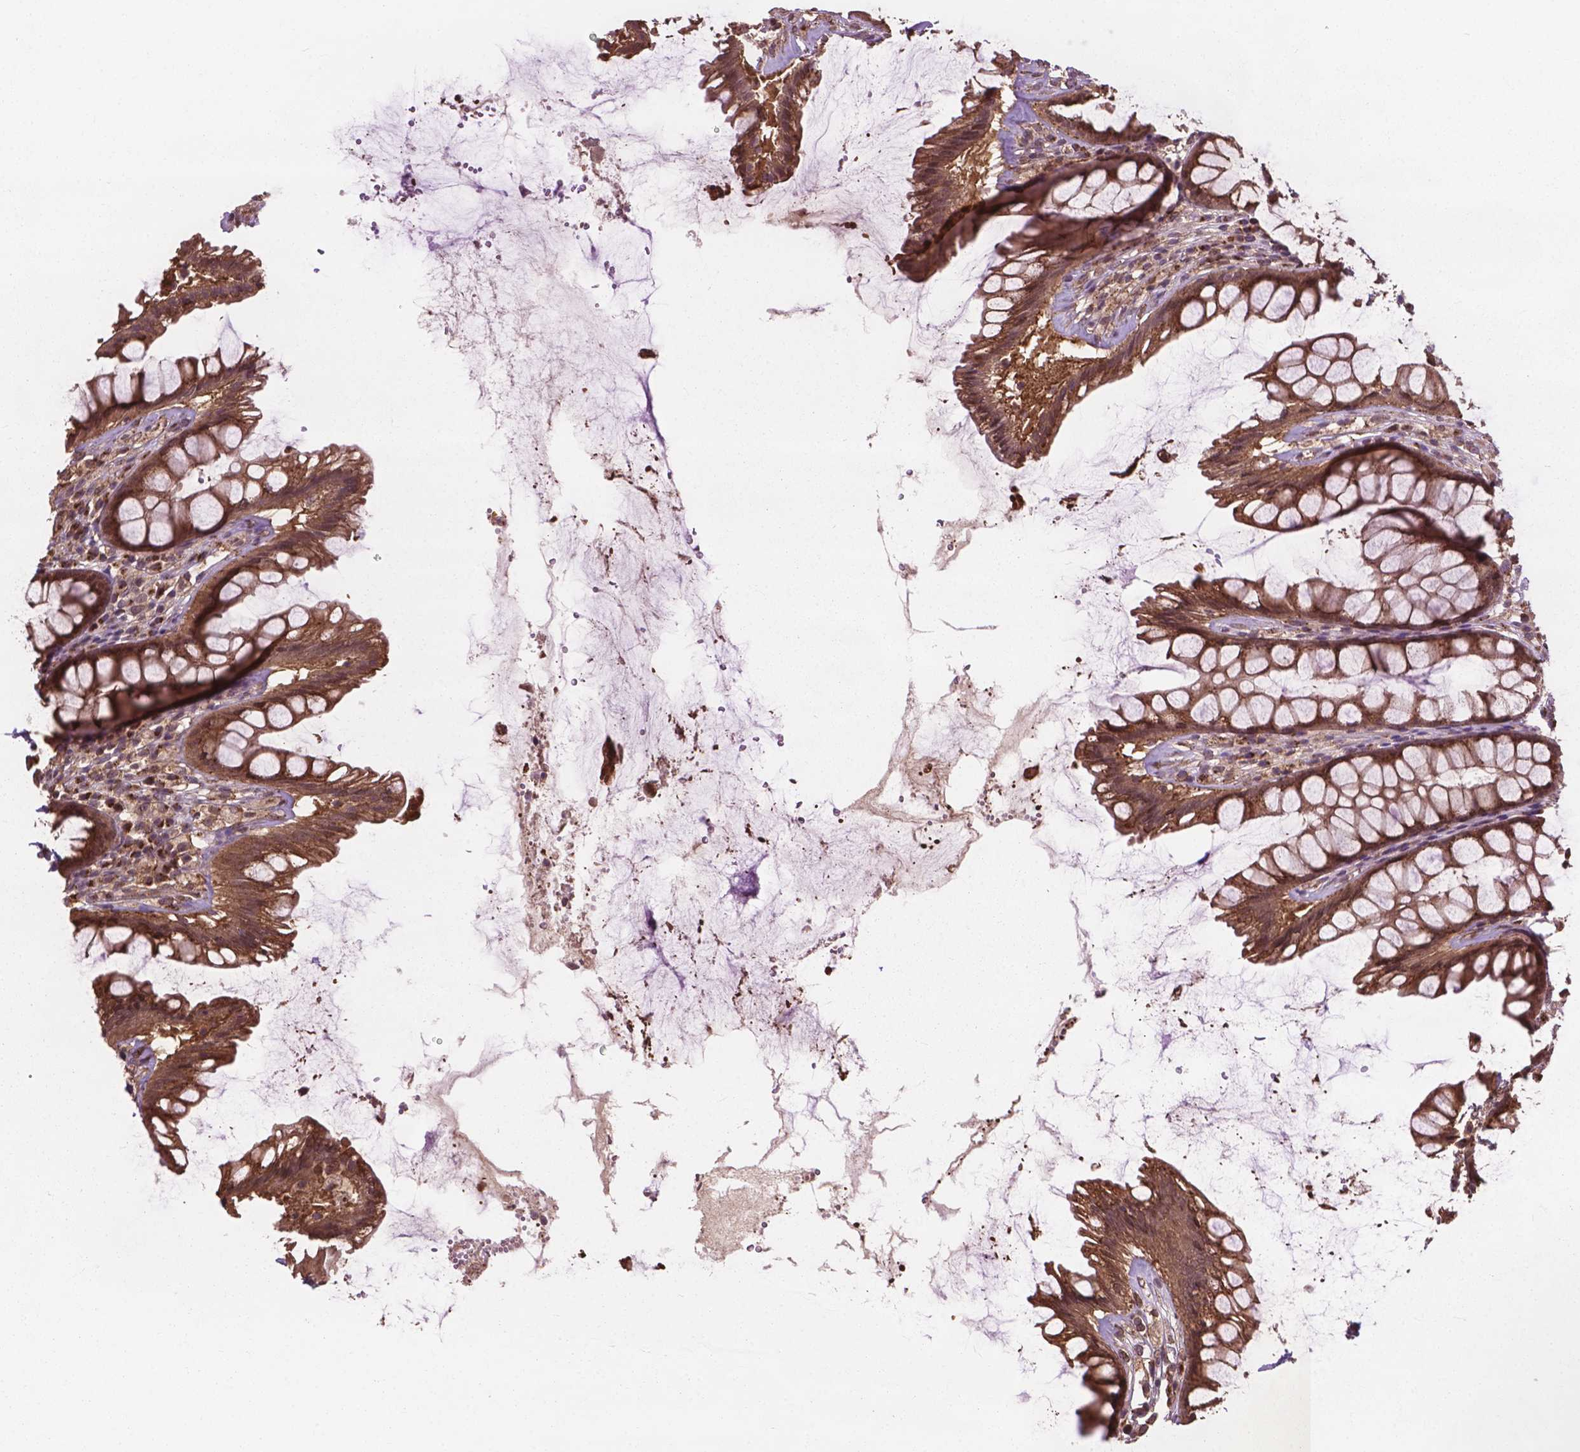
{"staining": {"intensity": "moderate", "quantity": ">75%", "location": "cytoplasmic/membranous,nuclear"}, "tissue": "rectum", "cell_type": "Glandular cells", "image_type": "normal", "snomed": [{"axis": "morphology", "description": "Normal tissue, NOS"}, {"axis": "topography", "description": "Rectum"}], "caption": "A high-resolution histopathology image shows immunohistochemistry (IHC) staining of unremarkable rectum, which displays moderate cytoplasmic/membranous,nuclear positivity in approximately >75% of glandular cells. (Stains: DAB (3,3'-diaminobenzidine) in brown, nuclei in blue, Microscopy: brightfield microscopy at high magnification).", "gene": "PPP1CB", "patient": {"sex": "male", "age": 72}}